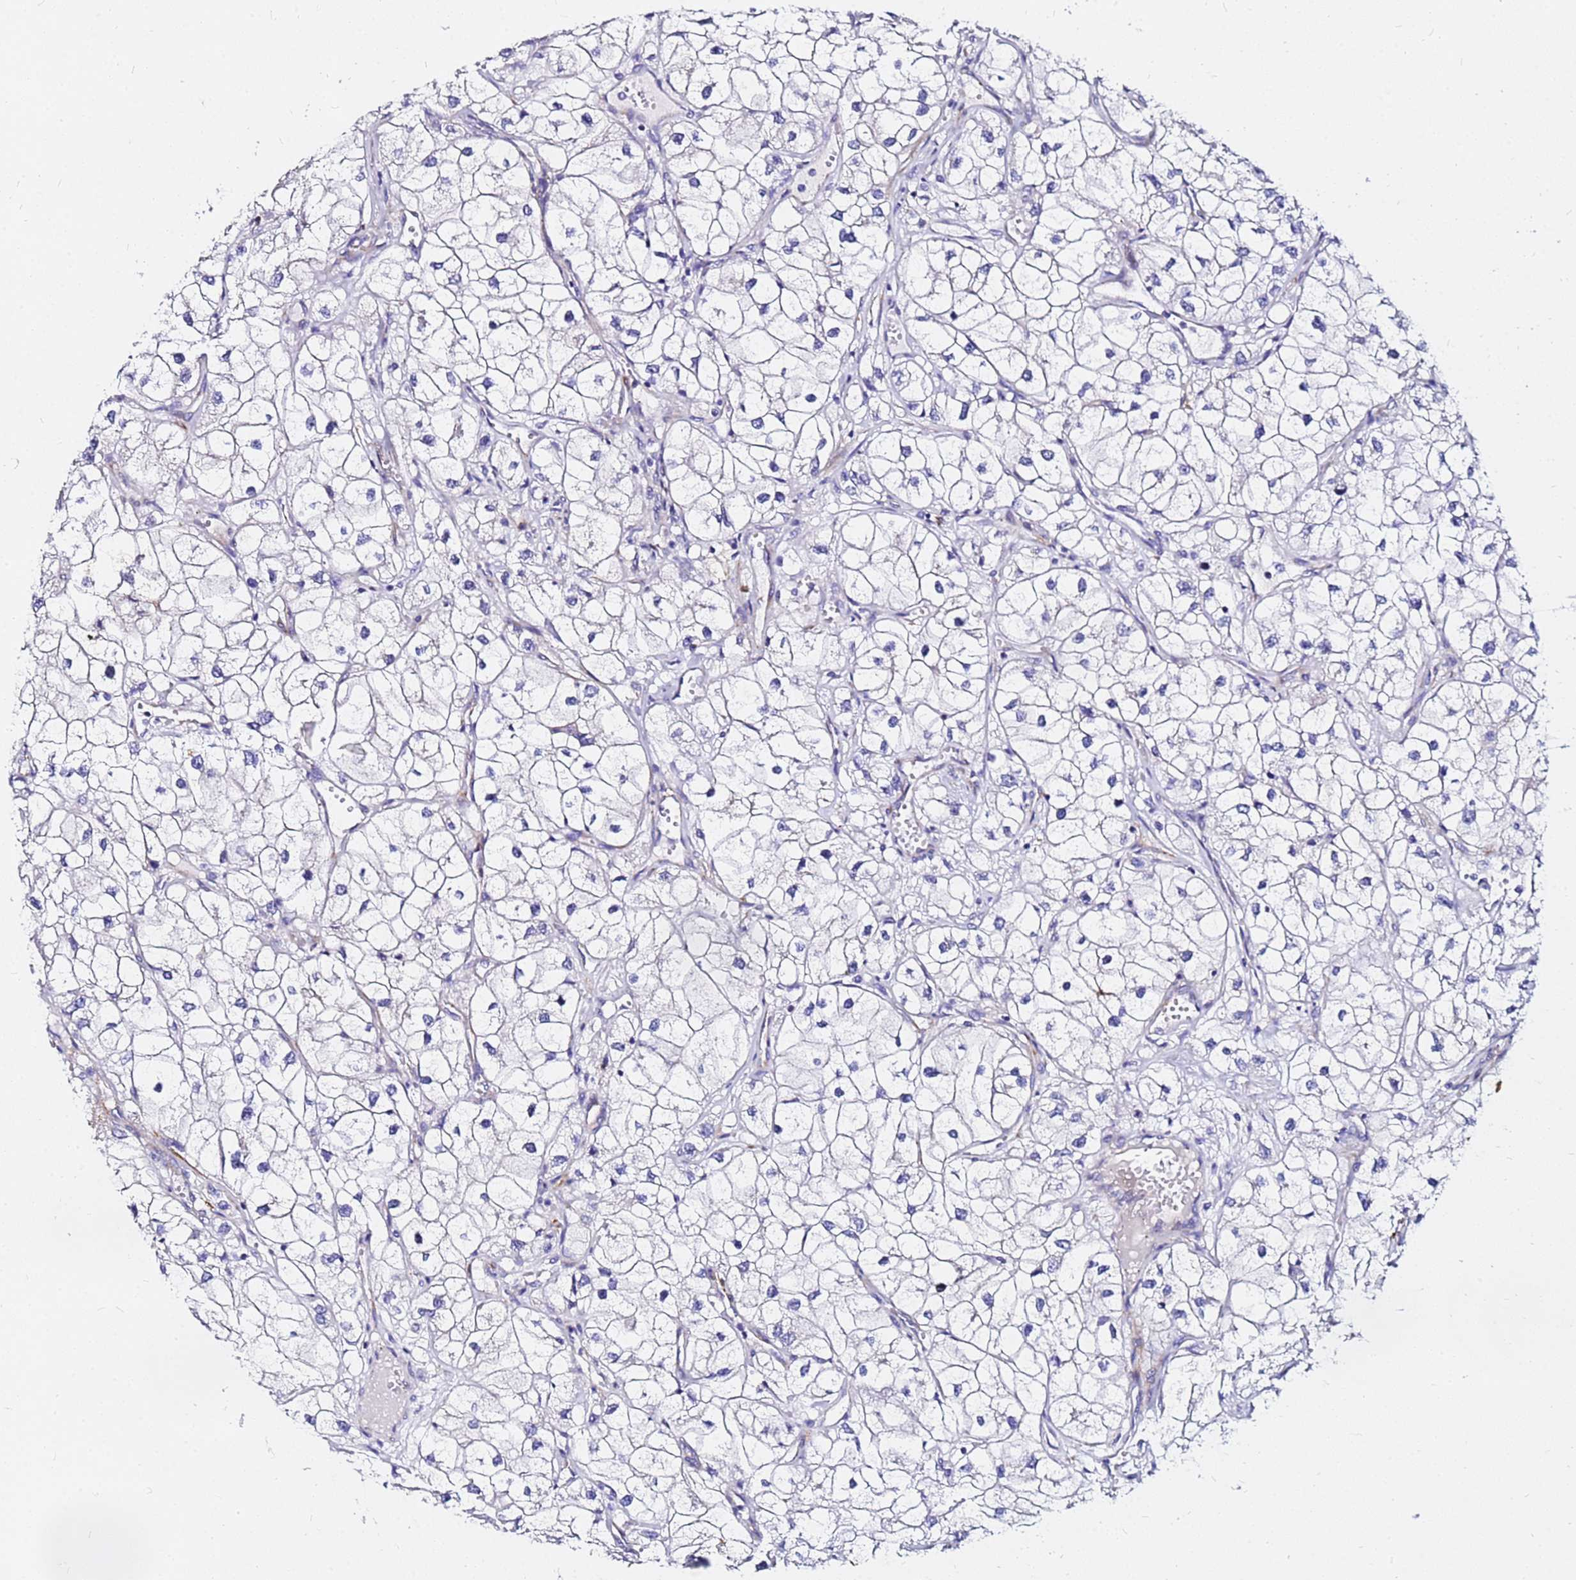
{"staining": {"intensity": "moderate", "quantity": "<25%", "location": "cytoplasmic/membranous"}, "tissue": "renal cancer", "cell_type": "Tumor cells", "image_type": "cancer", "snomed": [{"axis": "morphology", "description": "Adenocarcinoma, NOS"}, {"axis": "topography", "description": "Kidney"}], "caption": "Renal cancer (adenocarcinoma) stained for a protein shows moderate cytoplasmic/membranous positivity in tumor cells.", "gene": "TUBA8", "patient": {"sex": "male", "age": 59}}